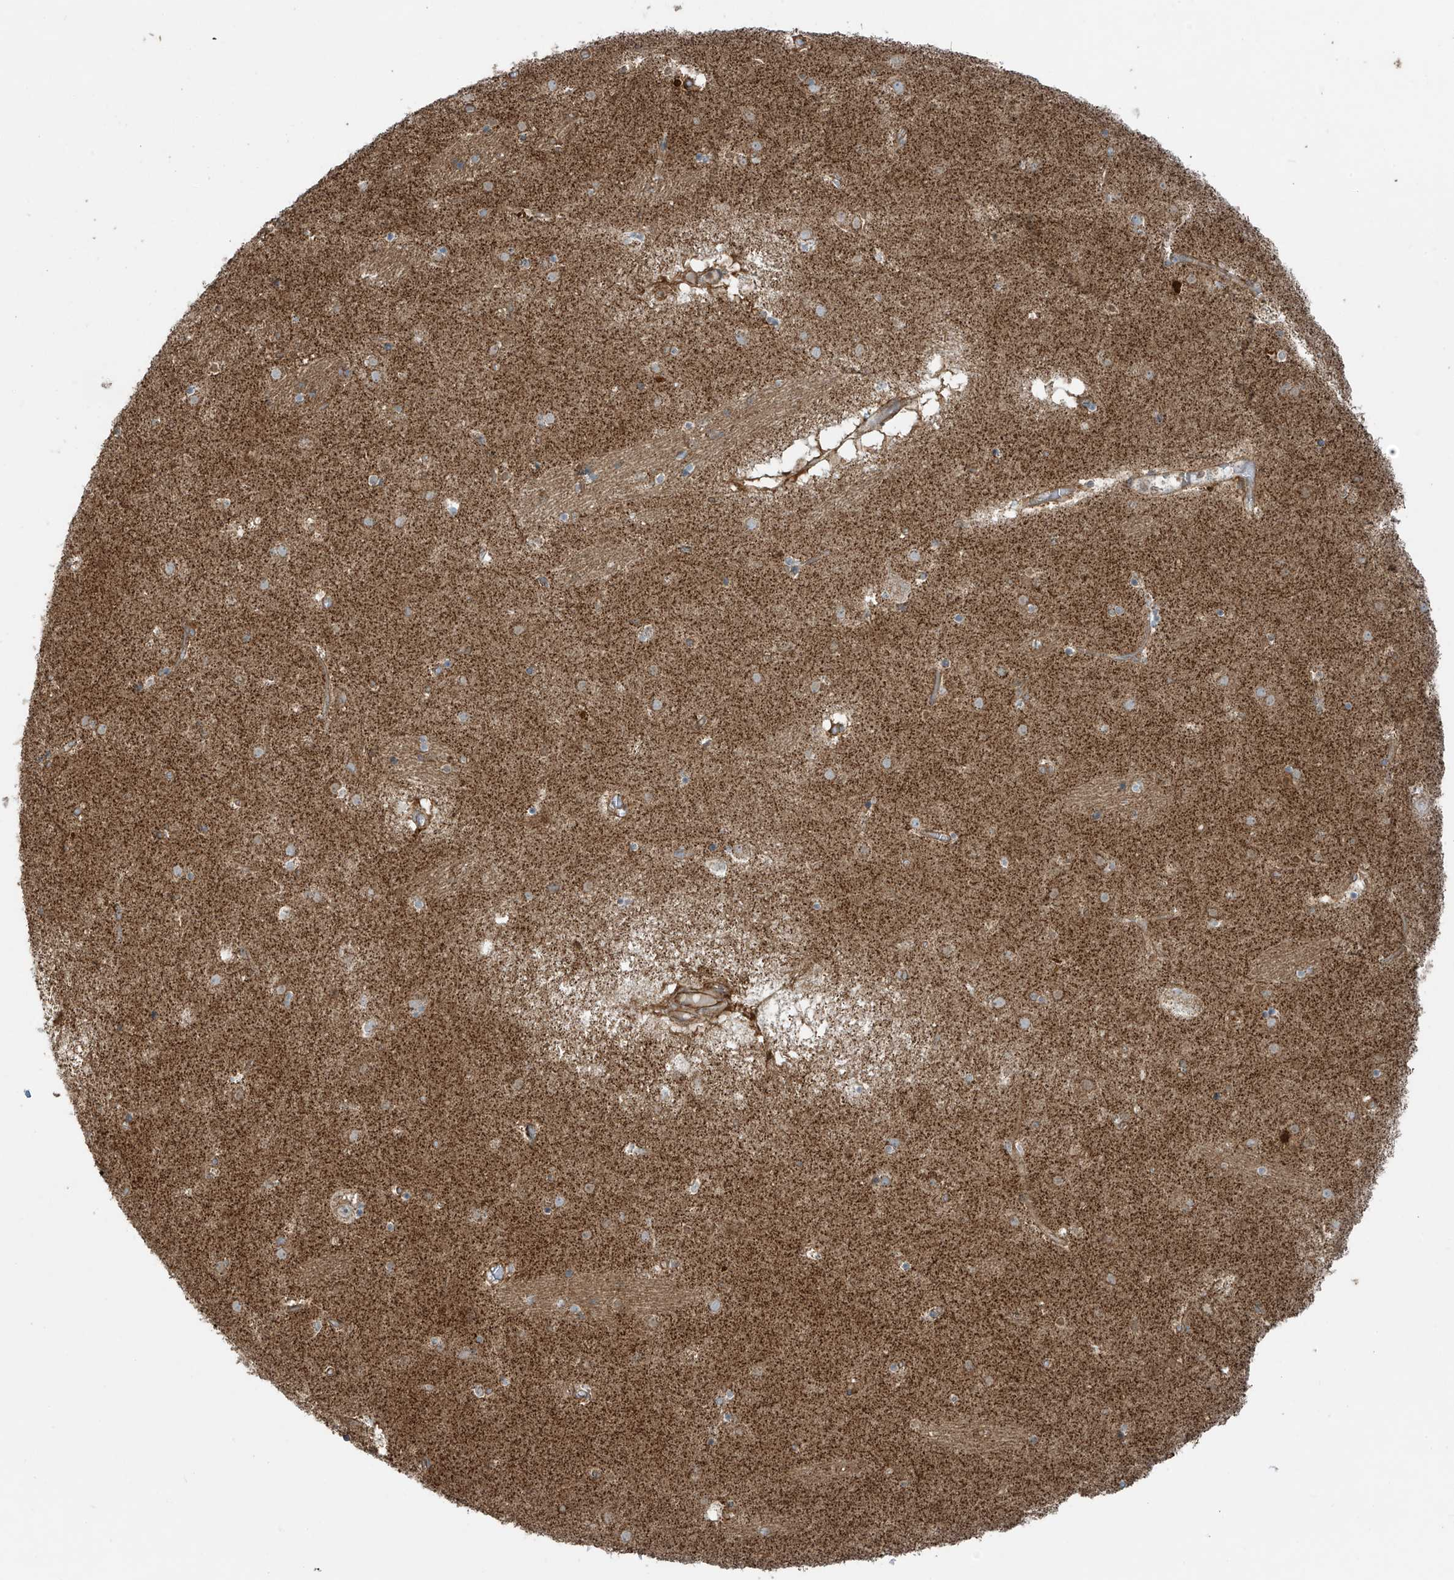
{"staining": {"intensity": "moderate", "quantity": "<25%", "location": "cytoplasmic/membranous"}, "tissue": "caudate", "cell_type": "Glial cells", "image_type": "normal", "snomed": [{"axis": "morphology", "description": "Normal tissue, NOS"}, {"axis": "topography", "description": "Lateral ventricle wall"}], "caption": "High-magnification brightfield microscopy of normal caudate stained with DAB (brown) and counterstained with hematoxylin (blue). glial cells exhibit moderate cytoplasmic/membranous positivity is appreciated in approximately<25% of cells.", "gene": "EIF5B", "patient": {"sex": "male", "age": 70}}